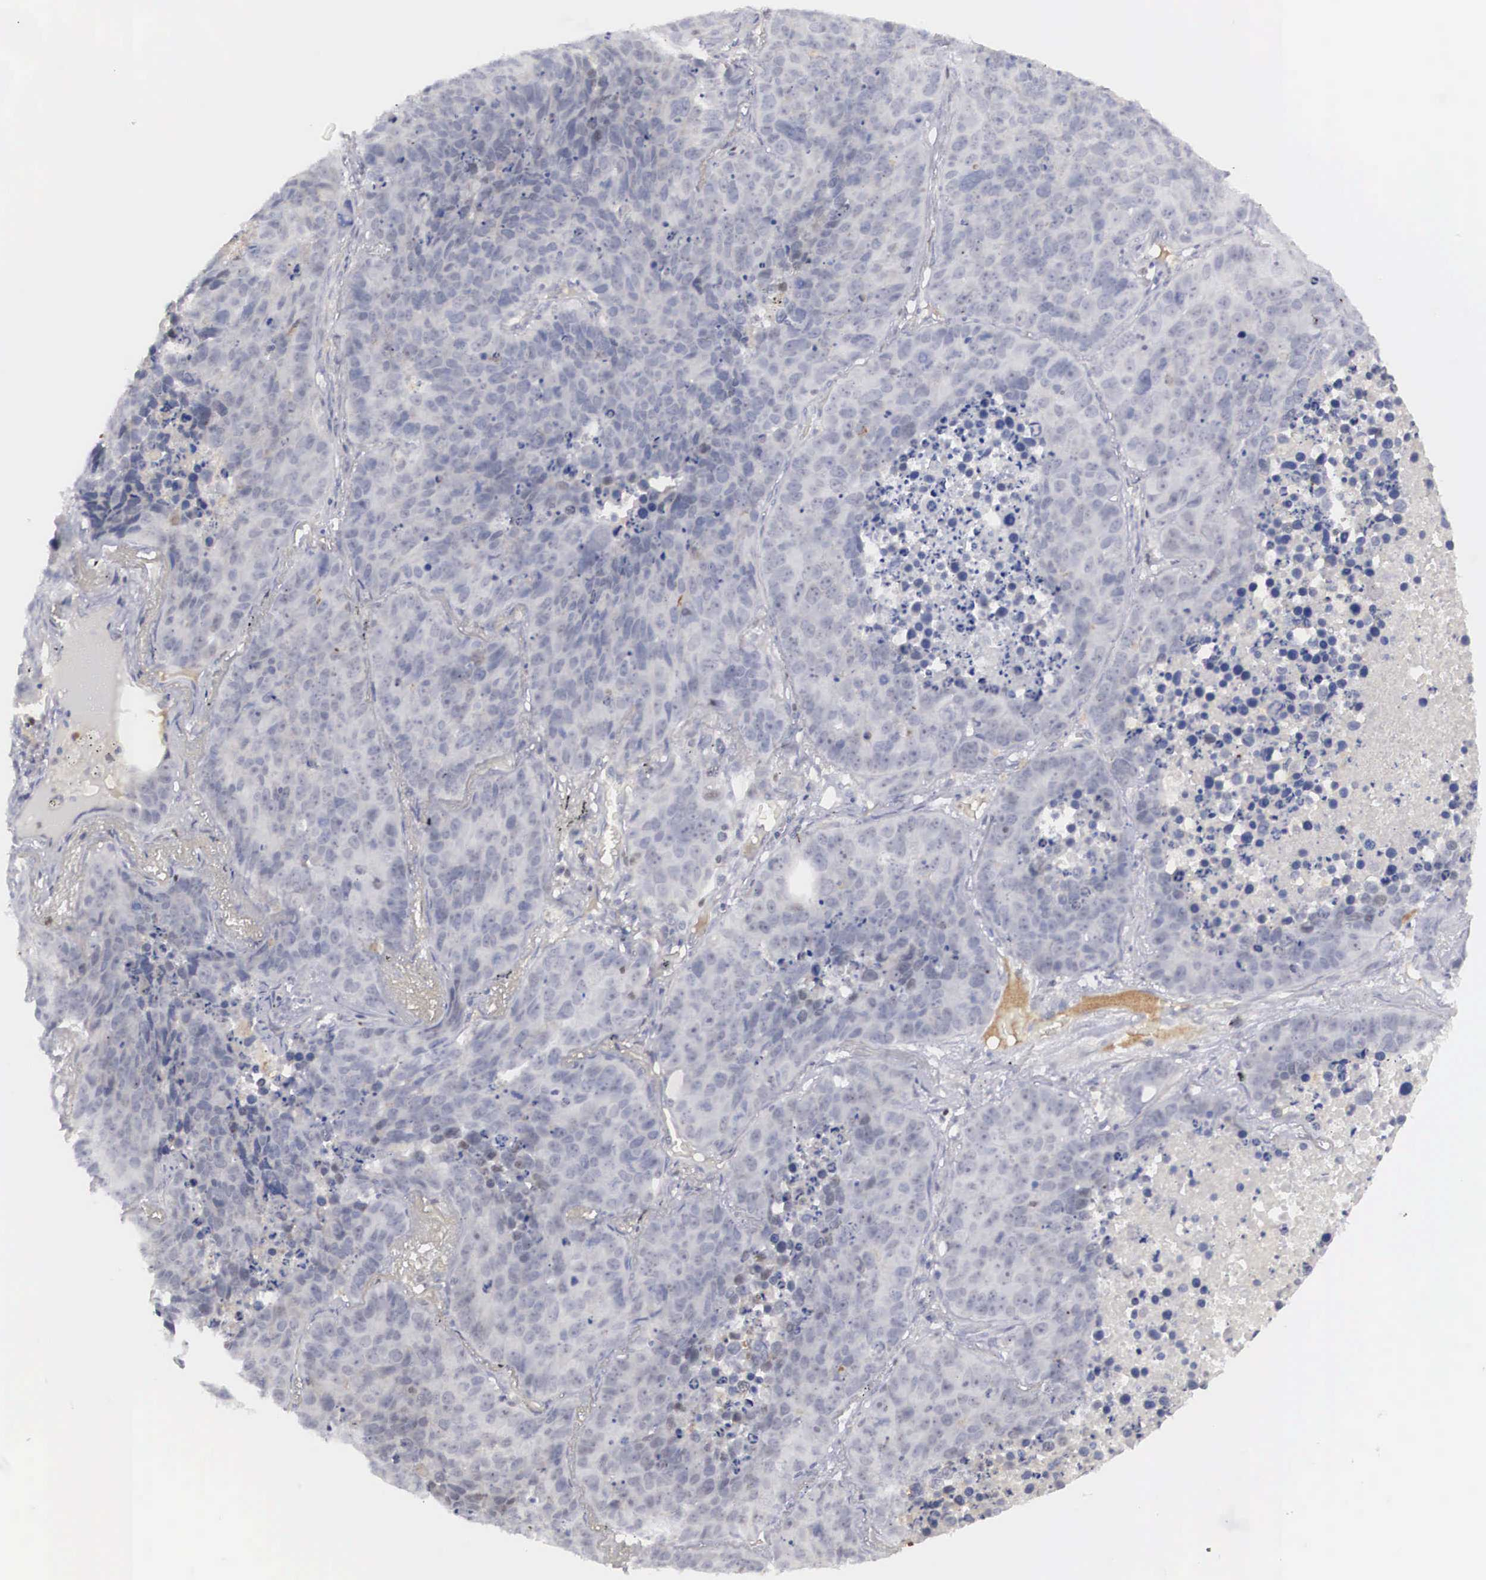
{"staining": {"intensity": "weak", "quantity": "<25%", "location": "nuclear"}, "tissue": "lung cancer", "cell_type": "Tumor cells", "image_type": "cancer", "snomed": [{"axis": "morphology", "description": "Carcinoid, malignant, NOS"}, {"axis": "topography", "description": "Lung"}], "caption": "High power microscopy image of an immunohistochemistry (IHC) histopathology image of lung cancer (carcinoid (malignant)), revealing no significant staining in tumor cells.", "gene": "RBPJ", "patient": {"sex": "male", "age": 60}}